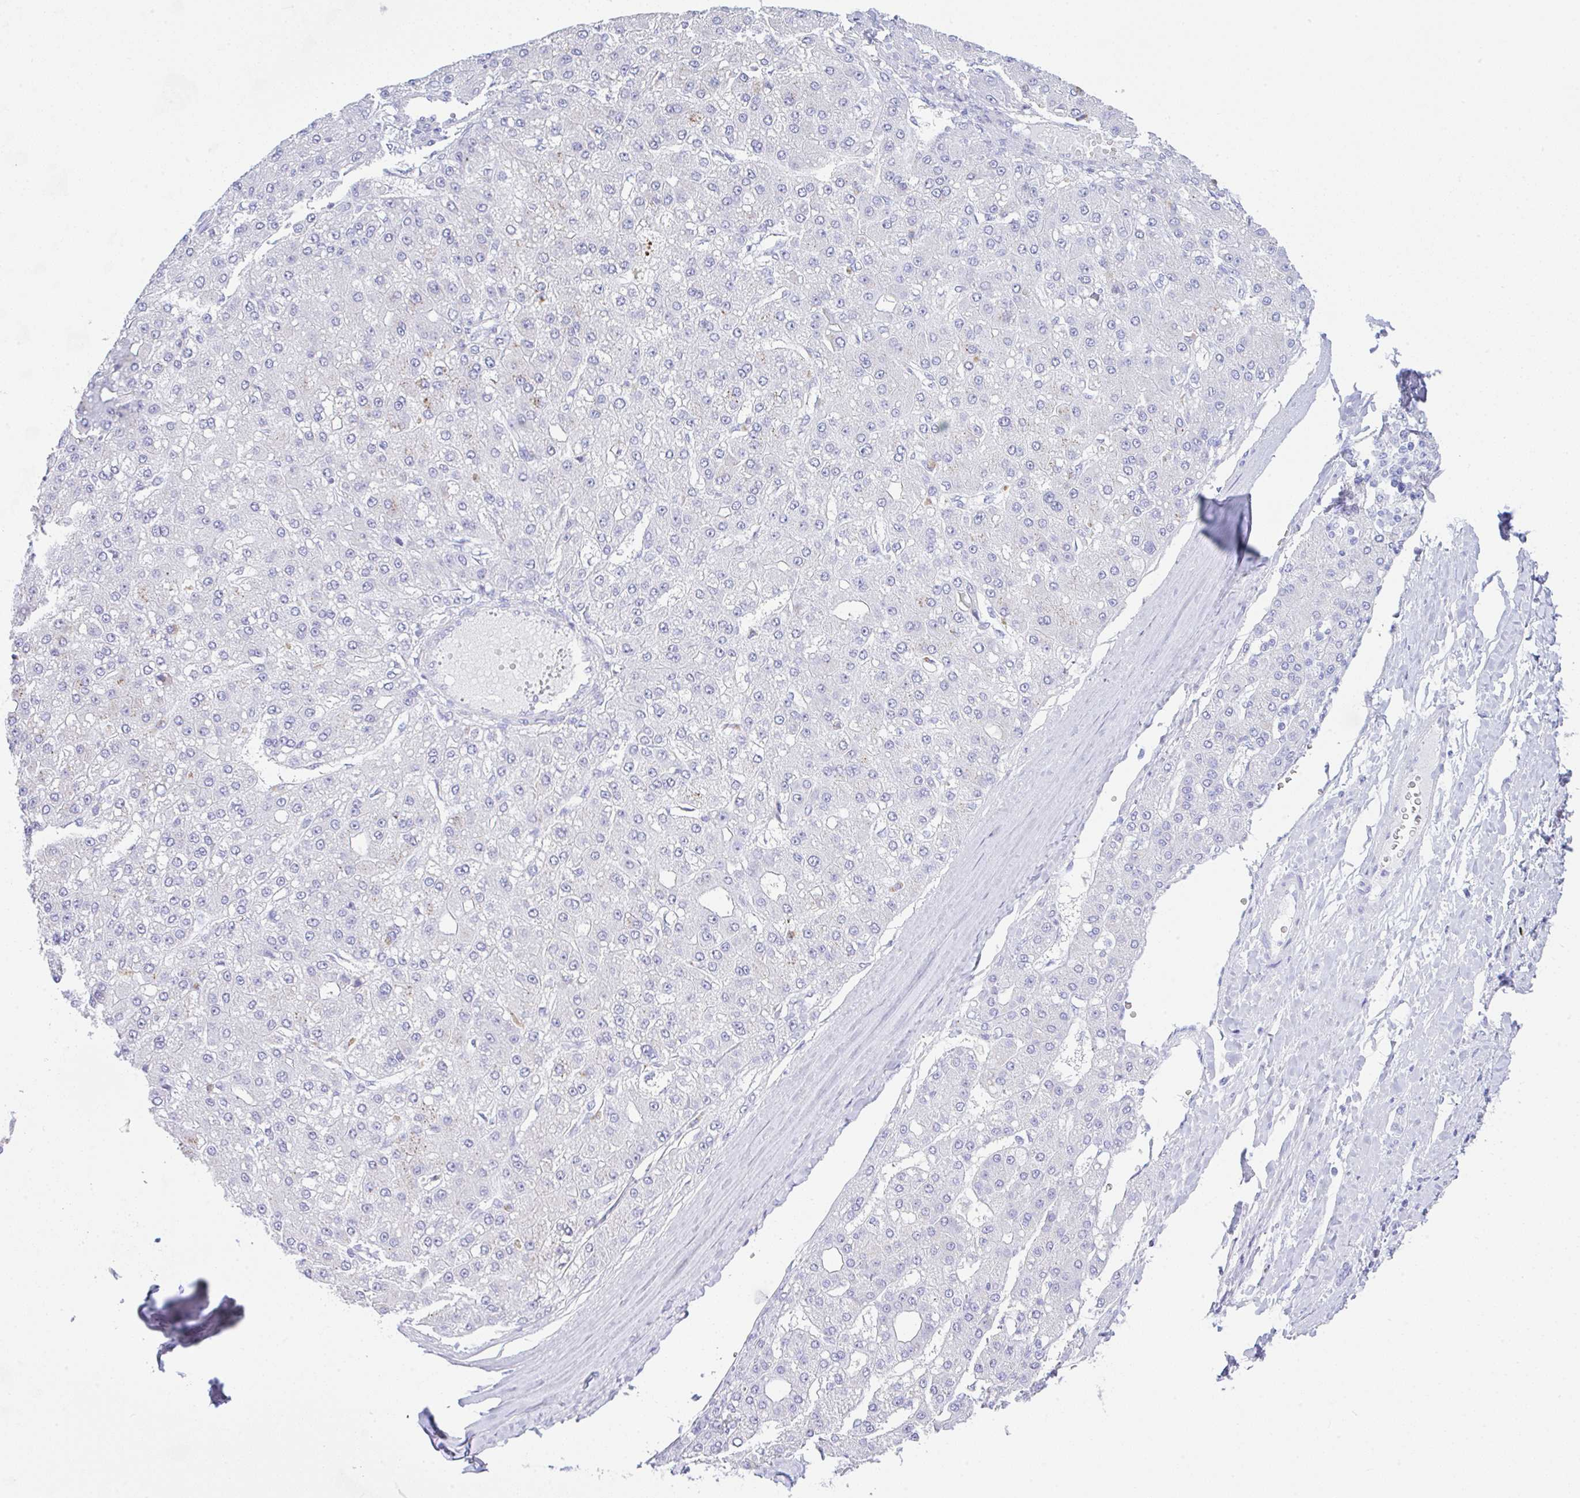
{"staining": {"intensity": "negative", "quantity": "none", "location": "none"}, "tissue": "liver cancer", "cell_type": "Tumor cells", "image_type": "cancer", "snomed": [{"axis": "morphology", "description": "Carcinoma, Hepatocellular, NOS"}, {"axis": "topography", "description": "Liver"}], "caption": "The photomicrograph exhibits no significant expression in tumor cells of liver hepatocellular carcinoma. (DAB immunohistochemistry with hematoxylin counter stain).", "gene": "NDUFAF8", "patient": {"sex": "male", "age": 67}}